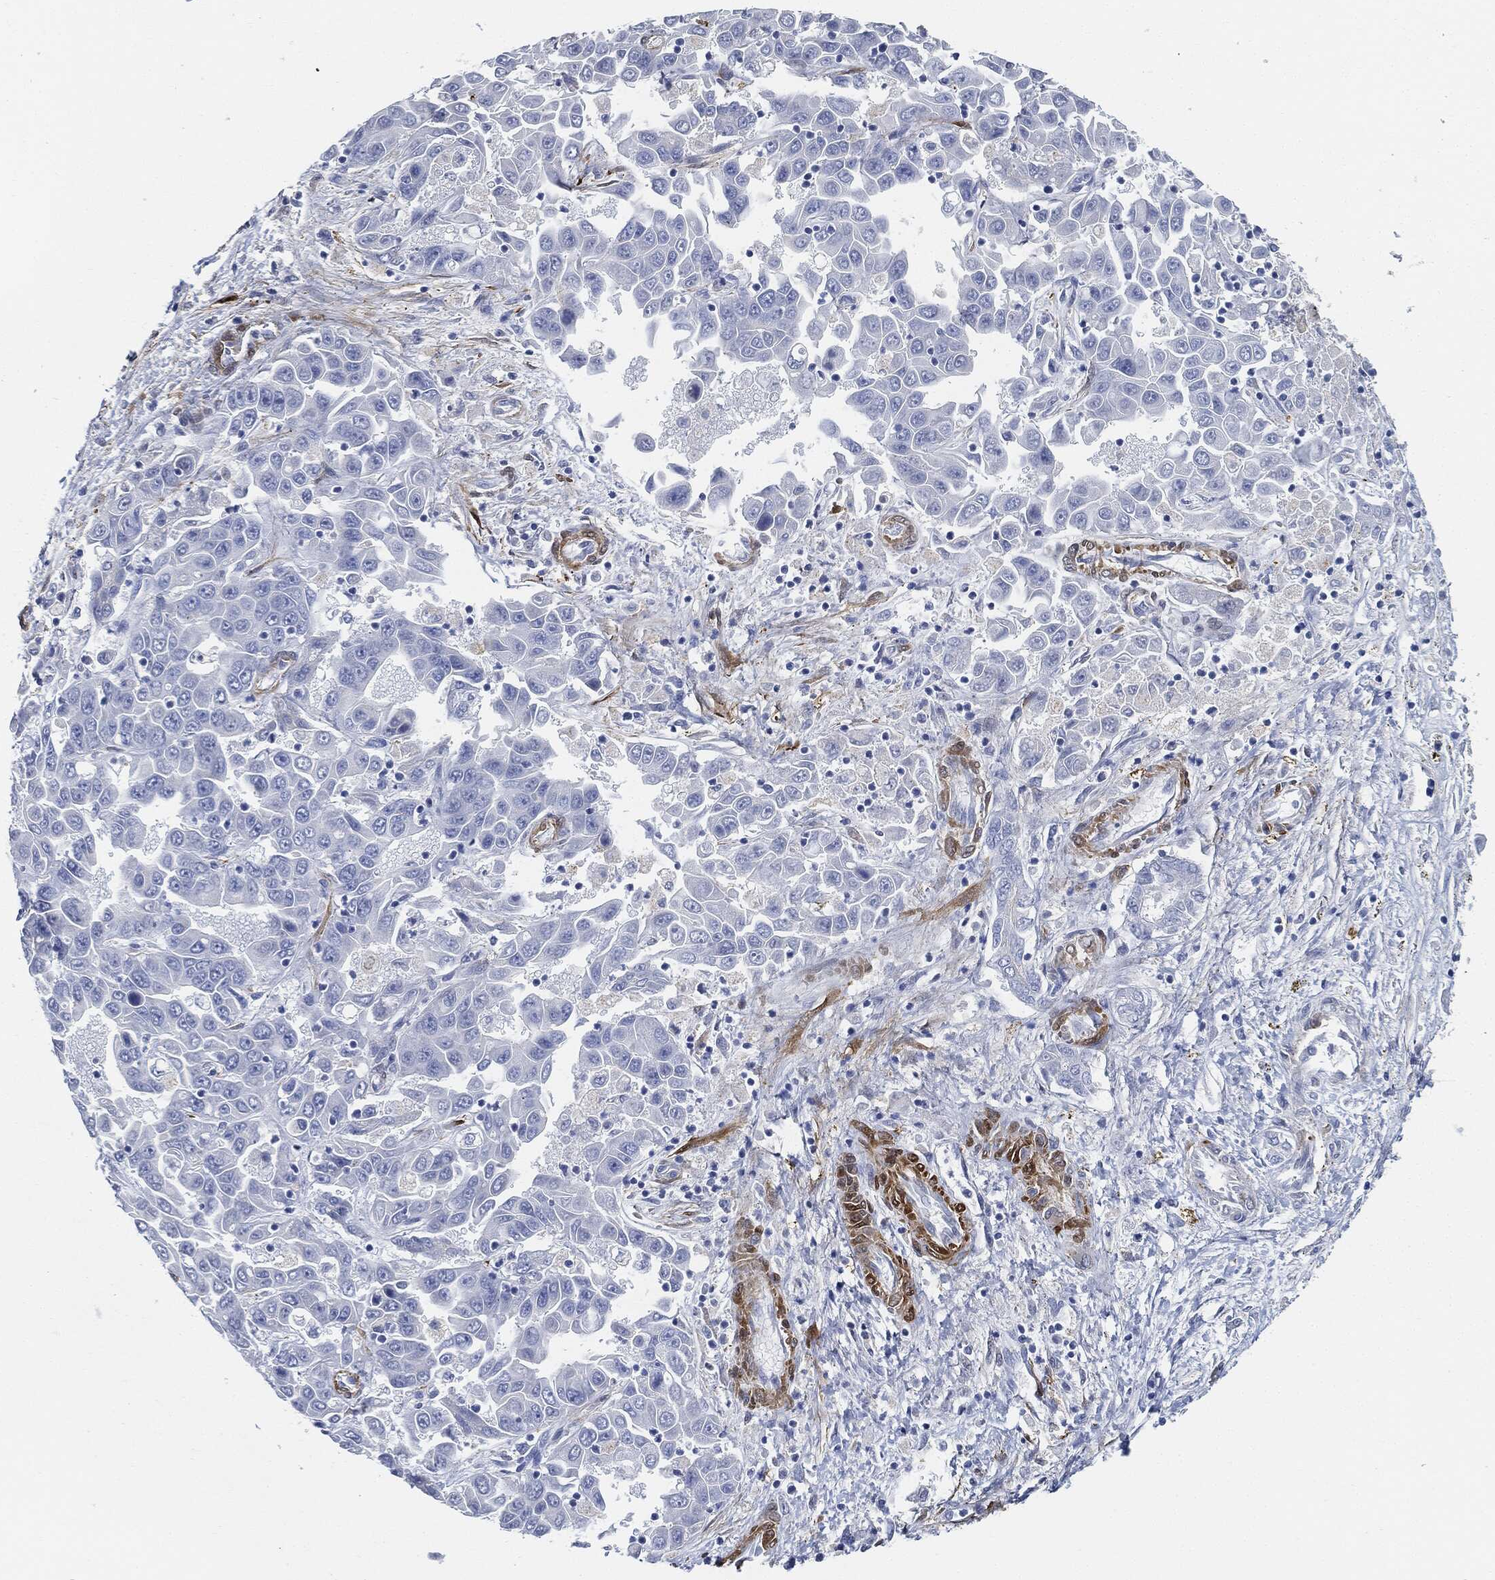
{"staining": {"intensity": "negative", "quantity": "none", "location": "none"}, "tissue": "liver cancer", "cell_type": "Tumor cells", "image_type": "cancer", "snomed": [{"axis": "morphology", "description": "Cholangiocarcinoma"}, {"axis": "topography", "description": "Liver"}], "caption": "Tumor cells show no significant expression in liver cancer (cholangiocarcinoma).", "gene": "TAGLN", "patient": {"sex": "female", "age": 52}}